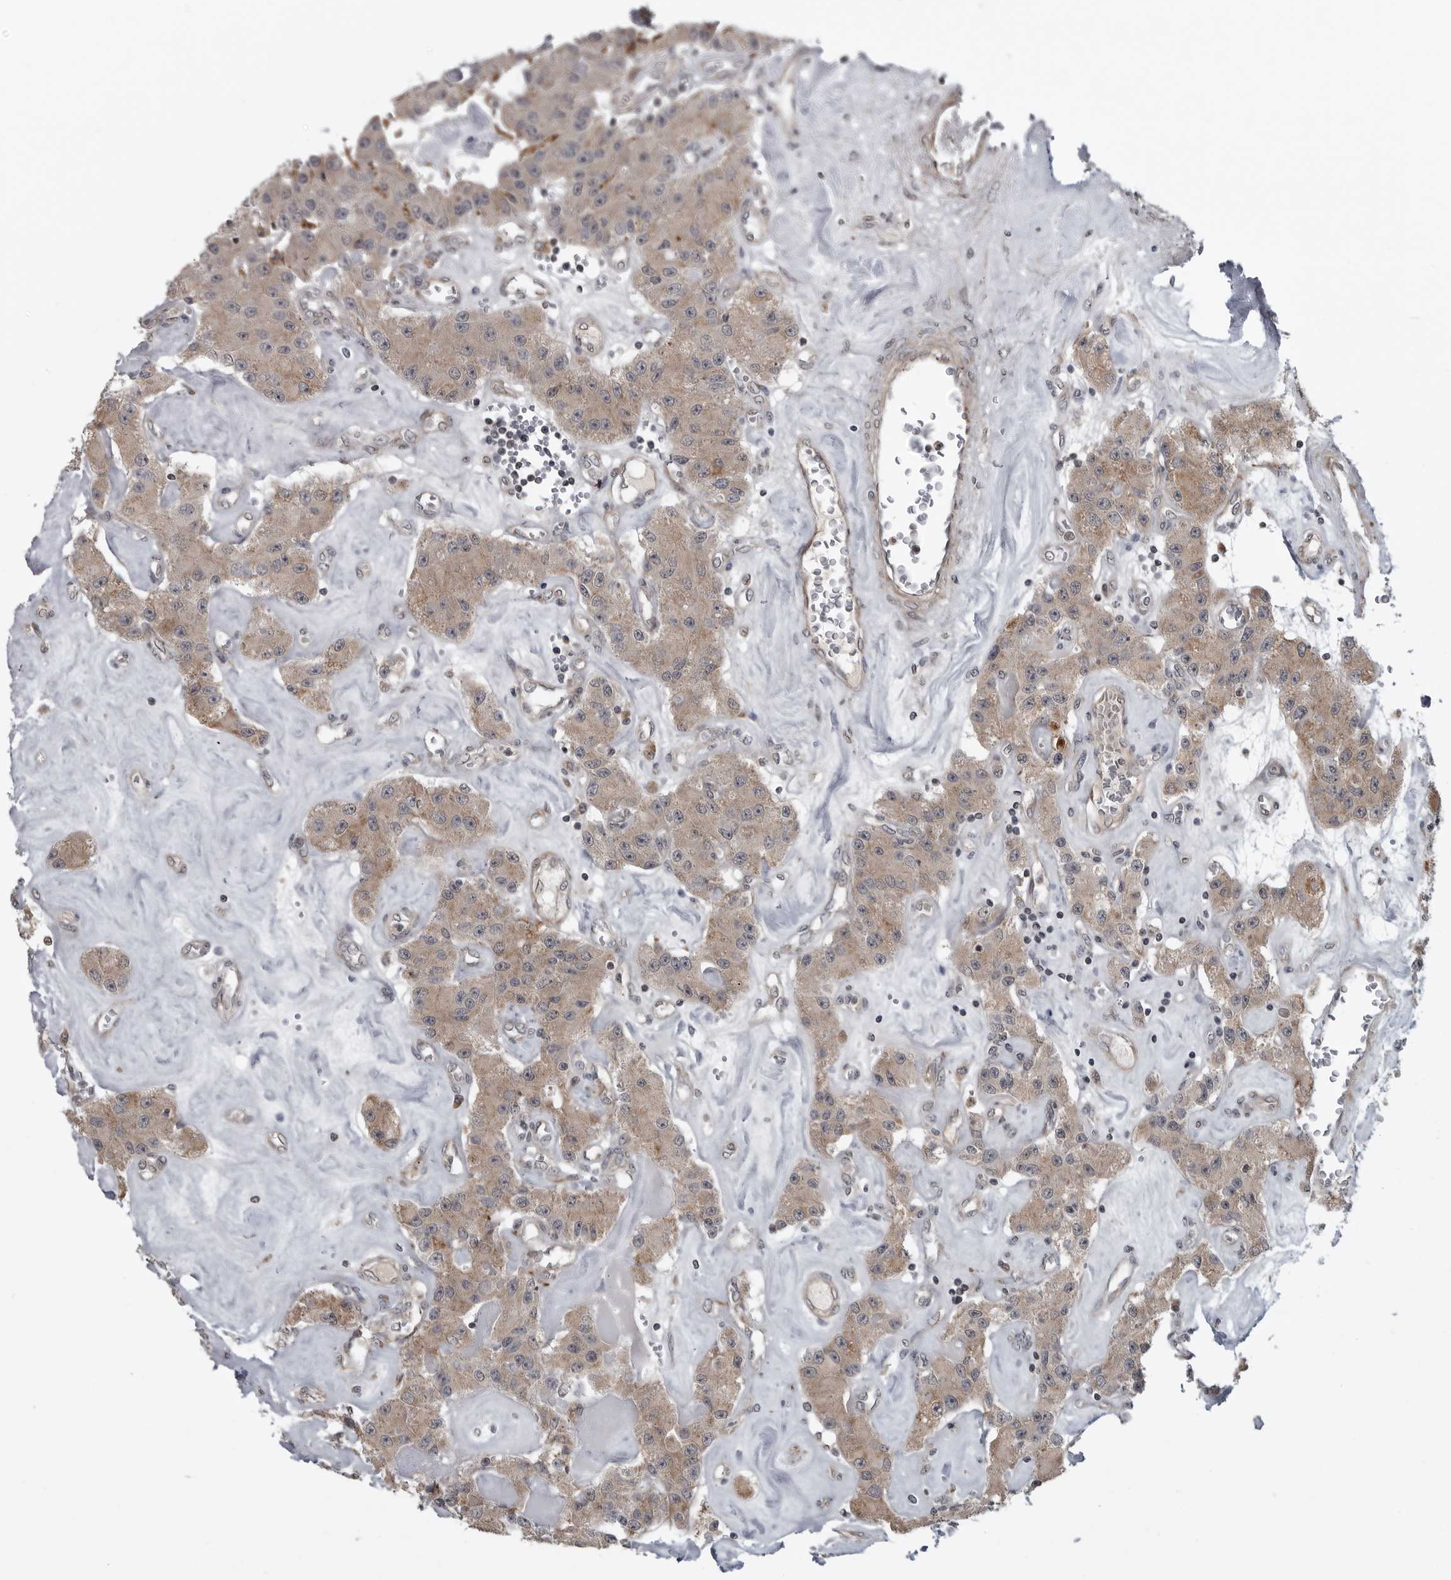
{"staining": {"intensity": "moderate", "quantity": "25%-75%", "location": "cytoplasmic/membranous"}, "tissue": "carcinoid", "cell_type": "Tumor cells", "image_type": "cancer", "snomed": [{"axis": "morphology", "description": "Carcinoid, malignant, NOS"}, {"axis": "topography", "description": "Pancreas"}], "caption": "Protein analysis of carcinoid tissue demonstrates moderate cytoplasmic/membranous staining in about 25%-75% of tumor cells. (Brightfield microscopy of DAB IHC at high magnification).", "gene": "FAAP100", "patient": {"sex": "male", "age": 41}}